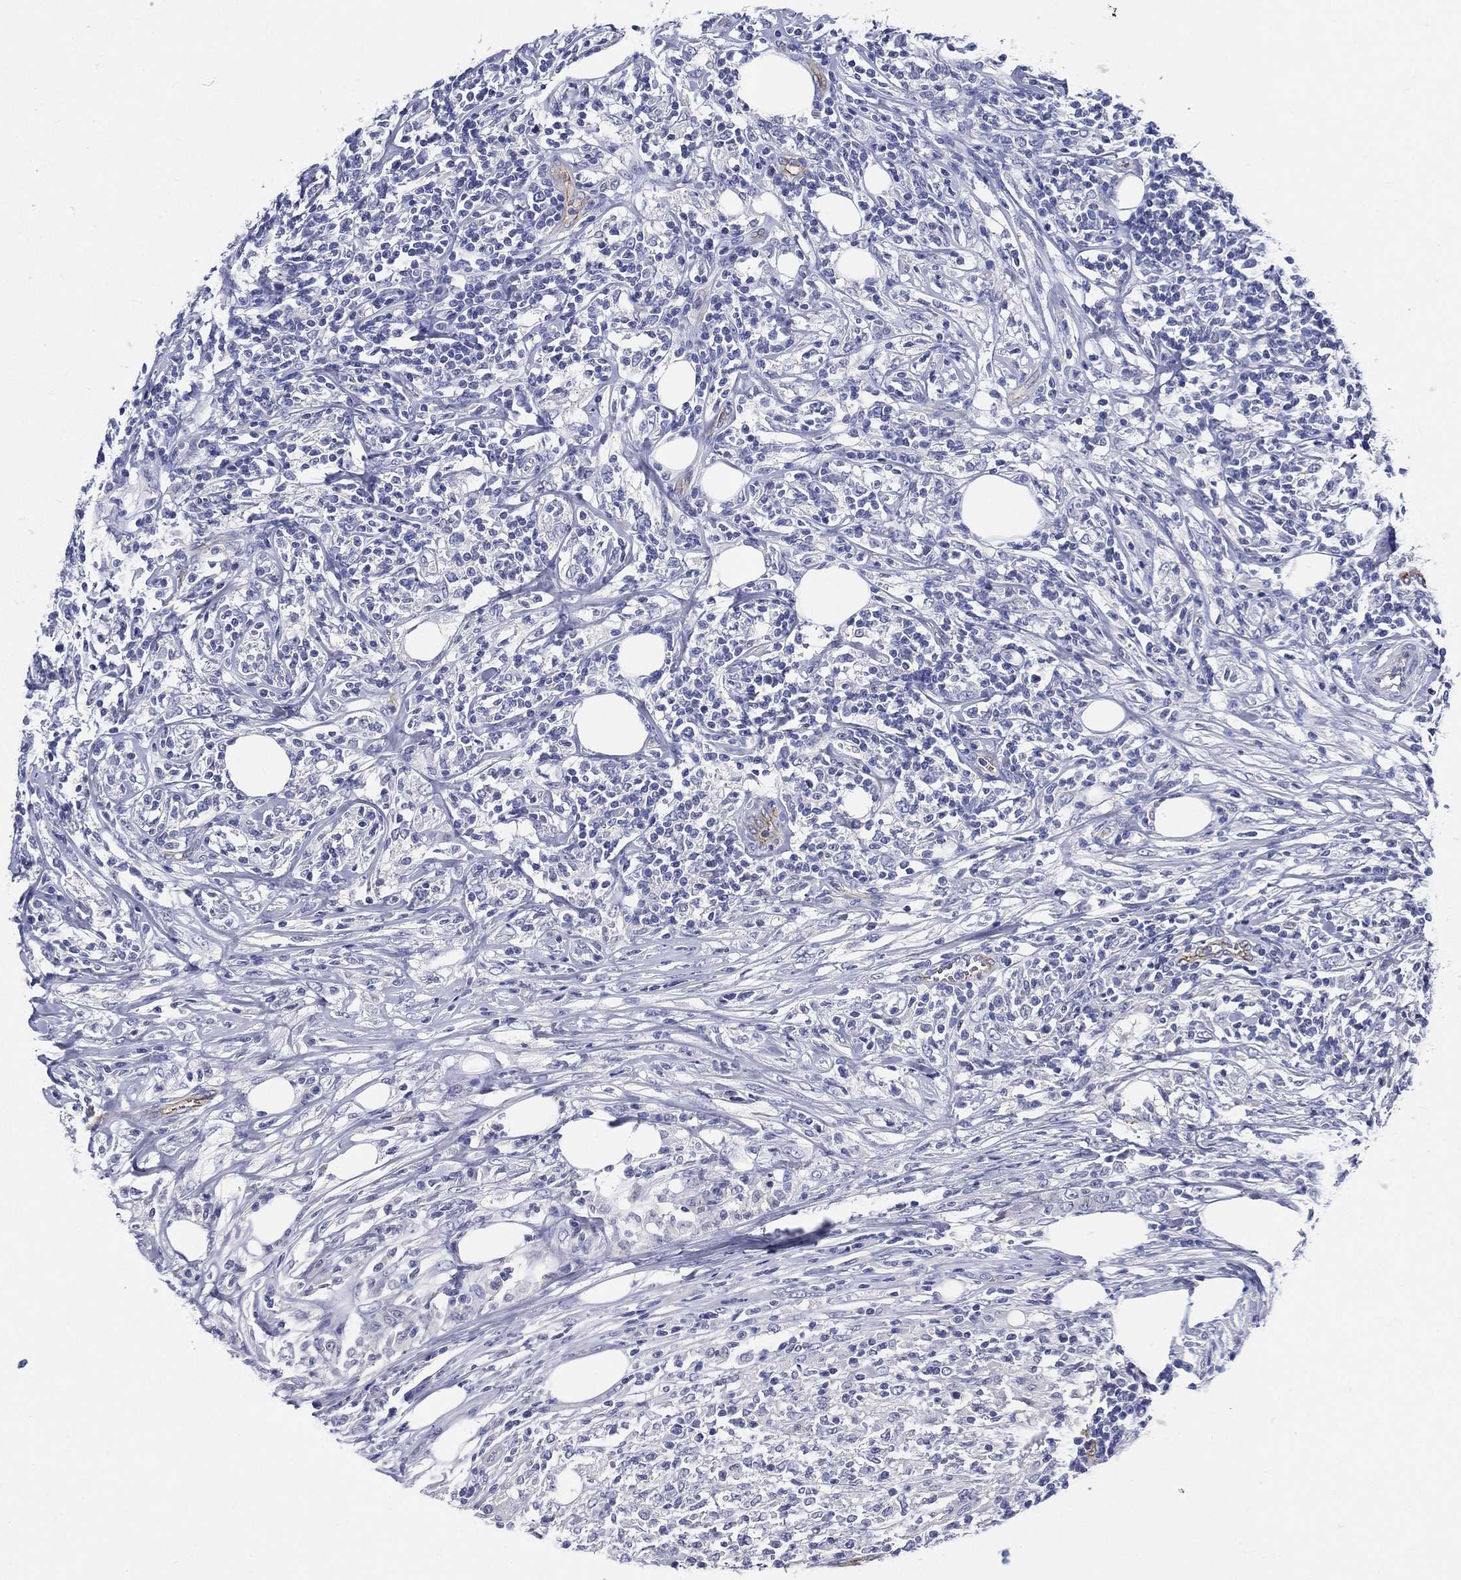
{"staining": {"intensity": "negative", "quantity": "none", "location": "none"}, "tissue": "lymphoma", "cell_type": "Tumor cells", "image_type": "cancer", "snomed": [{"axis": "morphology", "description": "Malignant lymphoma, non-Hodgkin's type, High grade"}, {"axis": "topography", "description": "Lymph node"}], "caption": "Malignant lymphoma, non-Hodgkin's type (high-grade) was stained to show a protein in brown. There is no significant staining in tumor cells. Nuclei are stained in blue.", "gene": "NEDD9", "patient": {"sex": "female", "age": 84}}